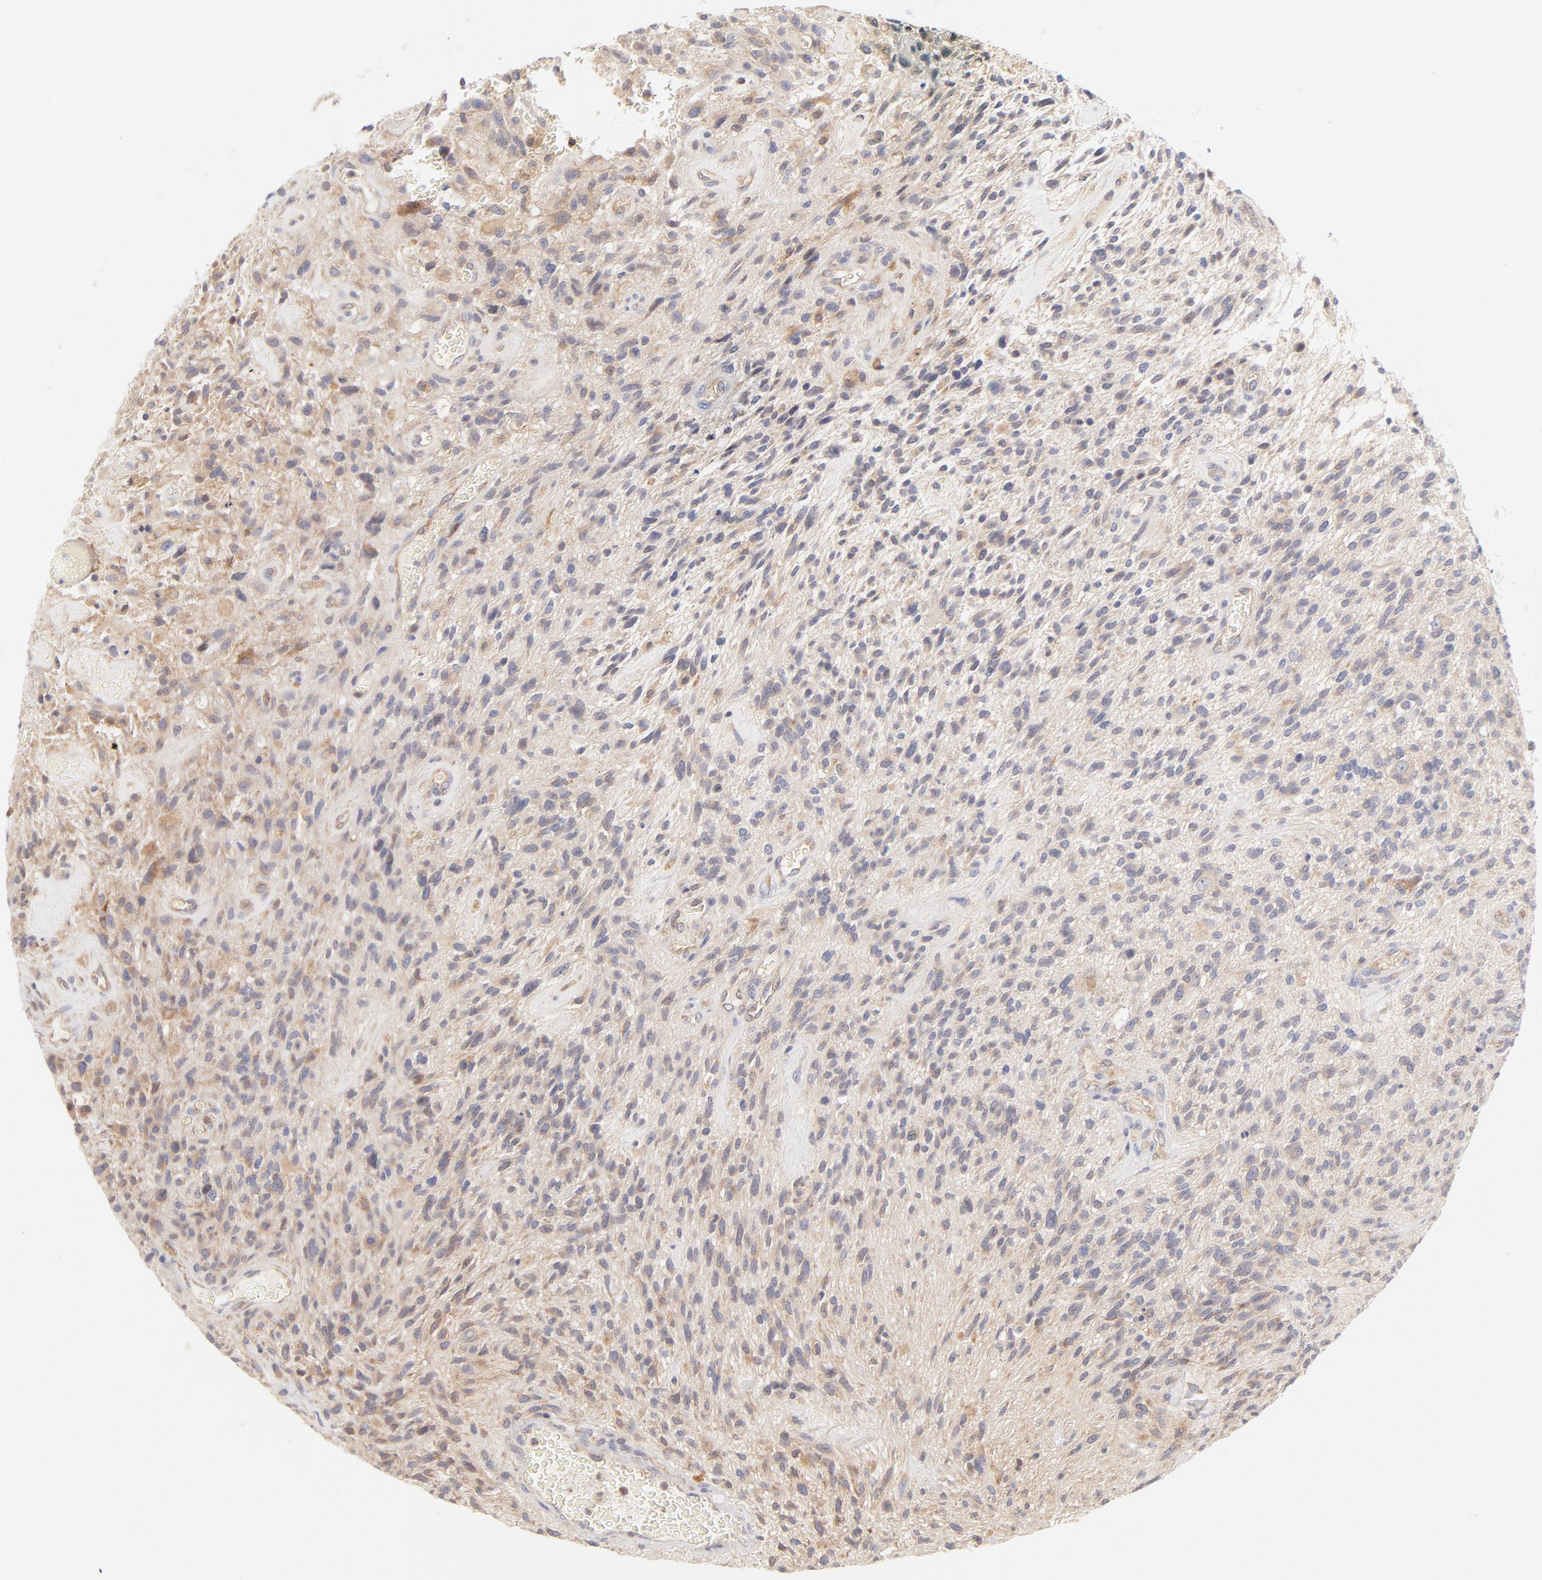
{"staining": {"intensity": "weak", "quantity": ">75%", "location": "cytoplasmic/membranous"}, "tissue": "glioma", "cell_type": "Tumor cells", "image_type": "cancer", "snomed": [{"axis": "morphology", "description": "Normal tissue, NOS"}, {"axis": "morphology", "description": "Glioma, malignant, High grade"}, {"axis": "topography", "description": "Cerebral cortex"}], "caption": "Weak cytoplasmic/membranous protein positivity is identified in about >75% of tumor cells in malignant glioma (high-grade). (brown staining indicates protein expression, while blue staining denotes nuclei).", "gene": "RPS6KA1", "patient": {"sex": "male", "age": 75}}